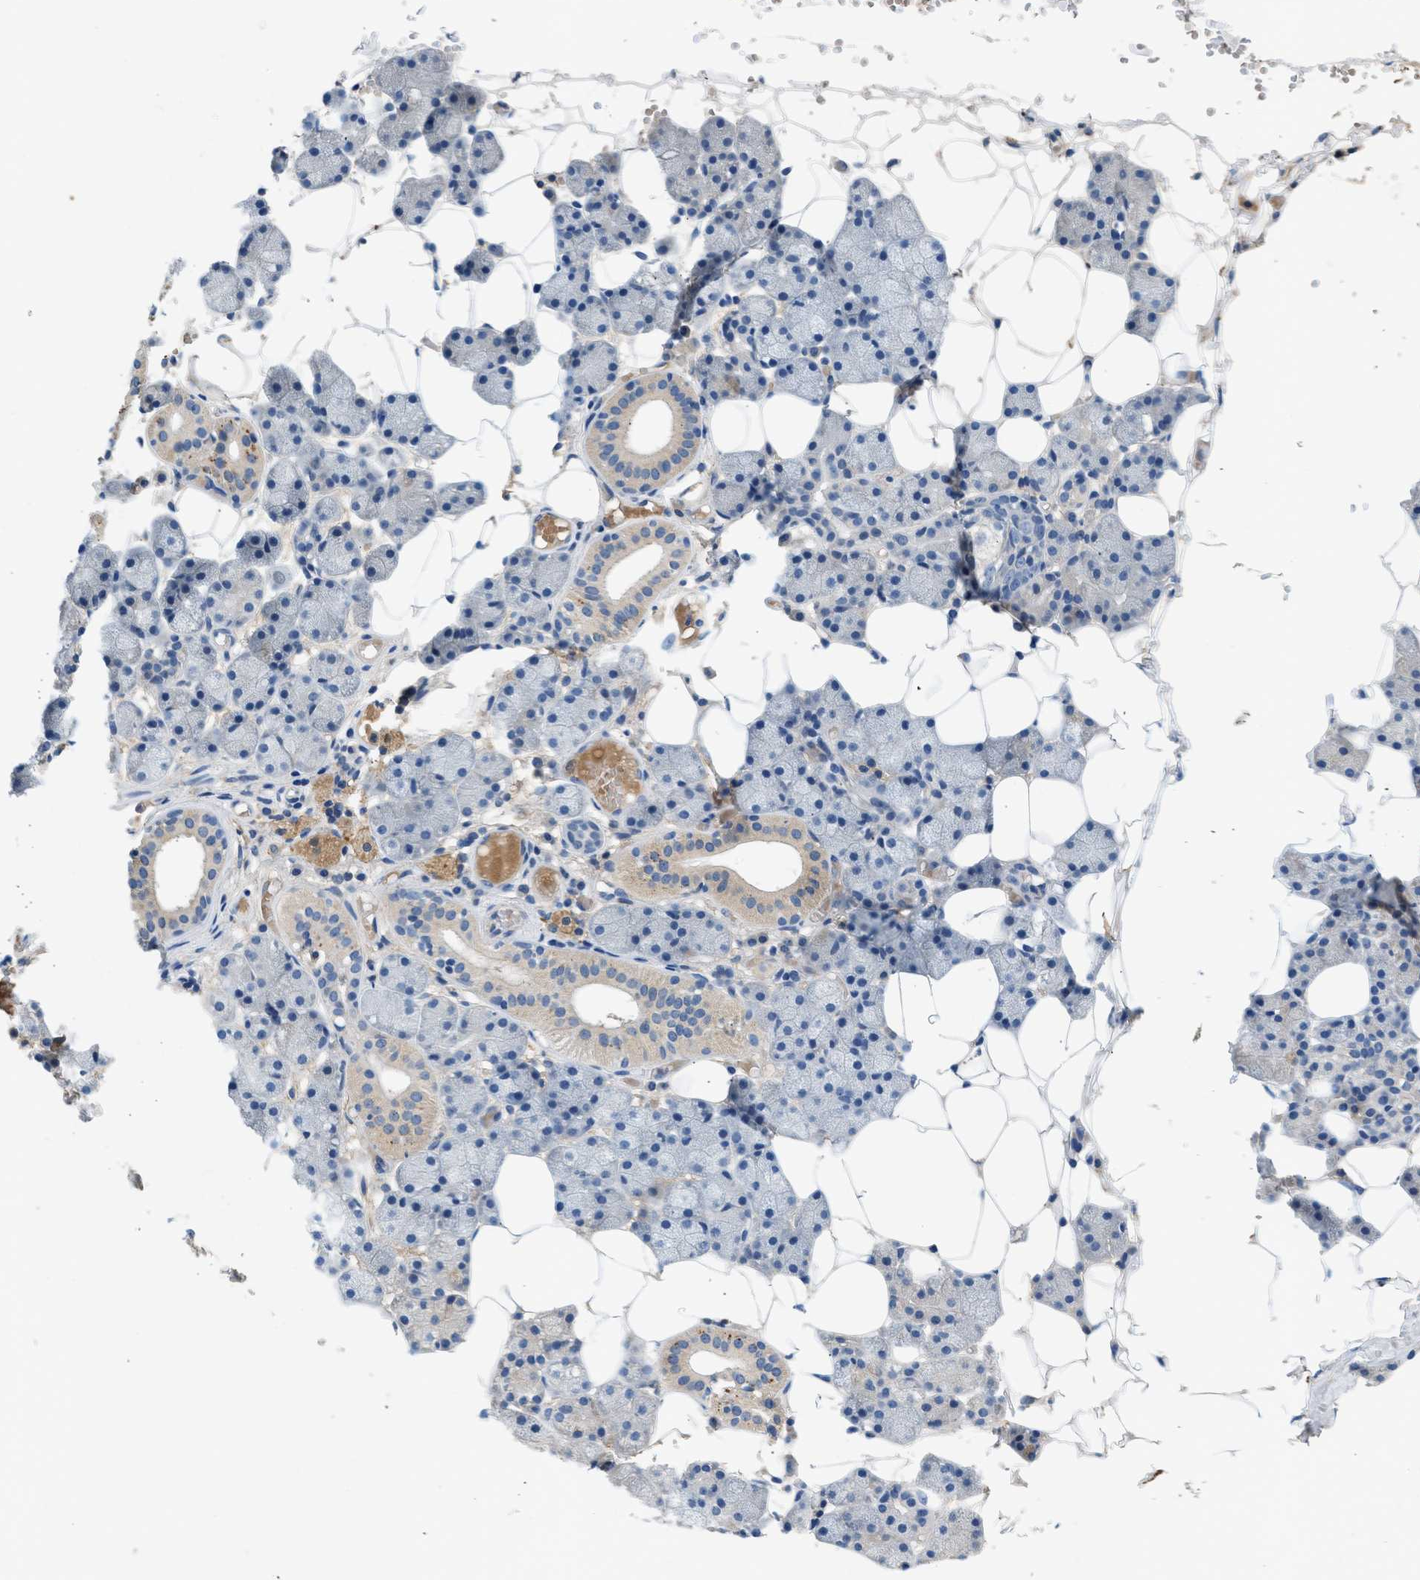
{"staining": {"intensity": "strong", "quantity": "<25%", "location": "cytoplasmic/membranous"}, "tissue": "salivary gland", "cell_type": "Glandular cells", "image_type": "normal", "snomed": [{"axis": "morphology", "description": "Normal tissue, NOS"}, {"axis": "topography", "description": "Salivary gland"}], "caption": "High-power microscopy captured an immunohistochemistry (IHC) histopathology image of normal salivary gland, revealing strong cytoplasmic/membranous staining in about <25% of glandular cells. (Stains: DAB (3,3'-diaminobenzidine) in brown, nuclei in blue, Microscopy: brightfield microscopy at high magnification).", "gene": "RWDD2B", "patient": {"sex": "female", "age": 33}}